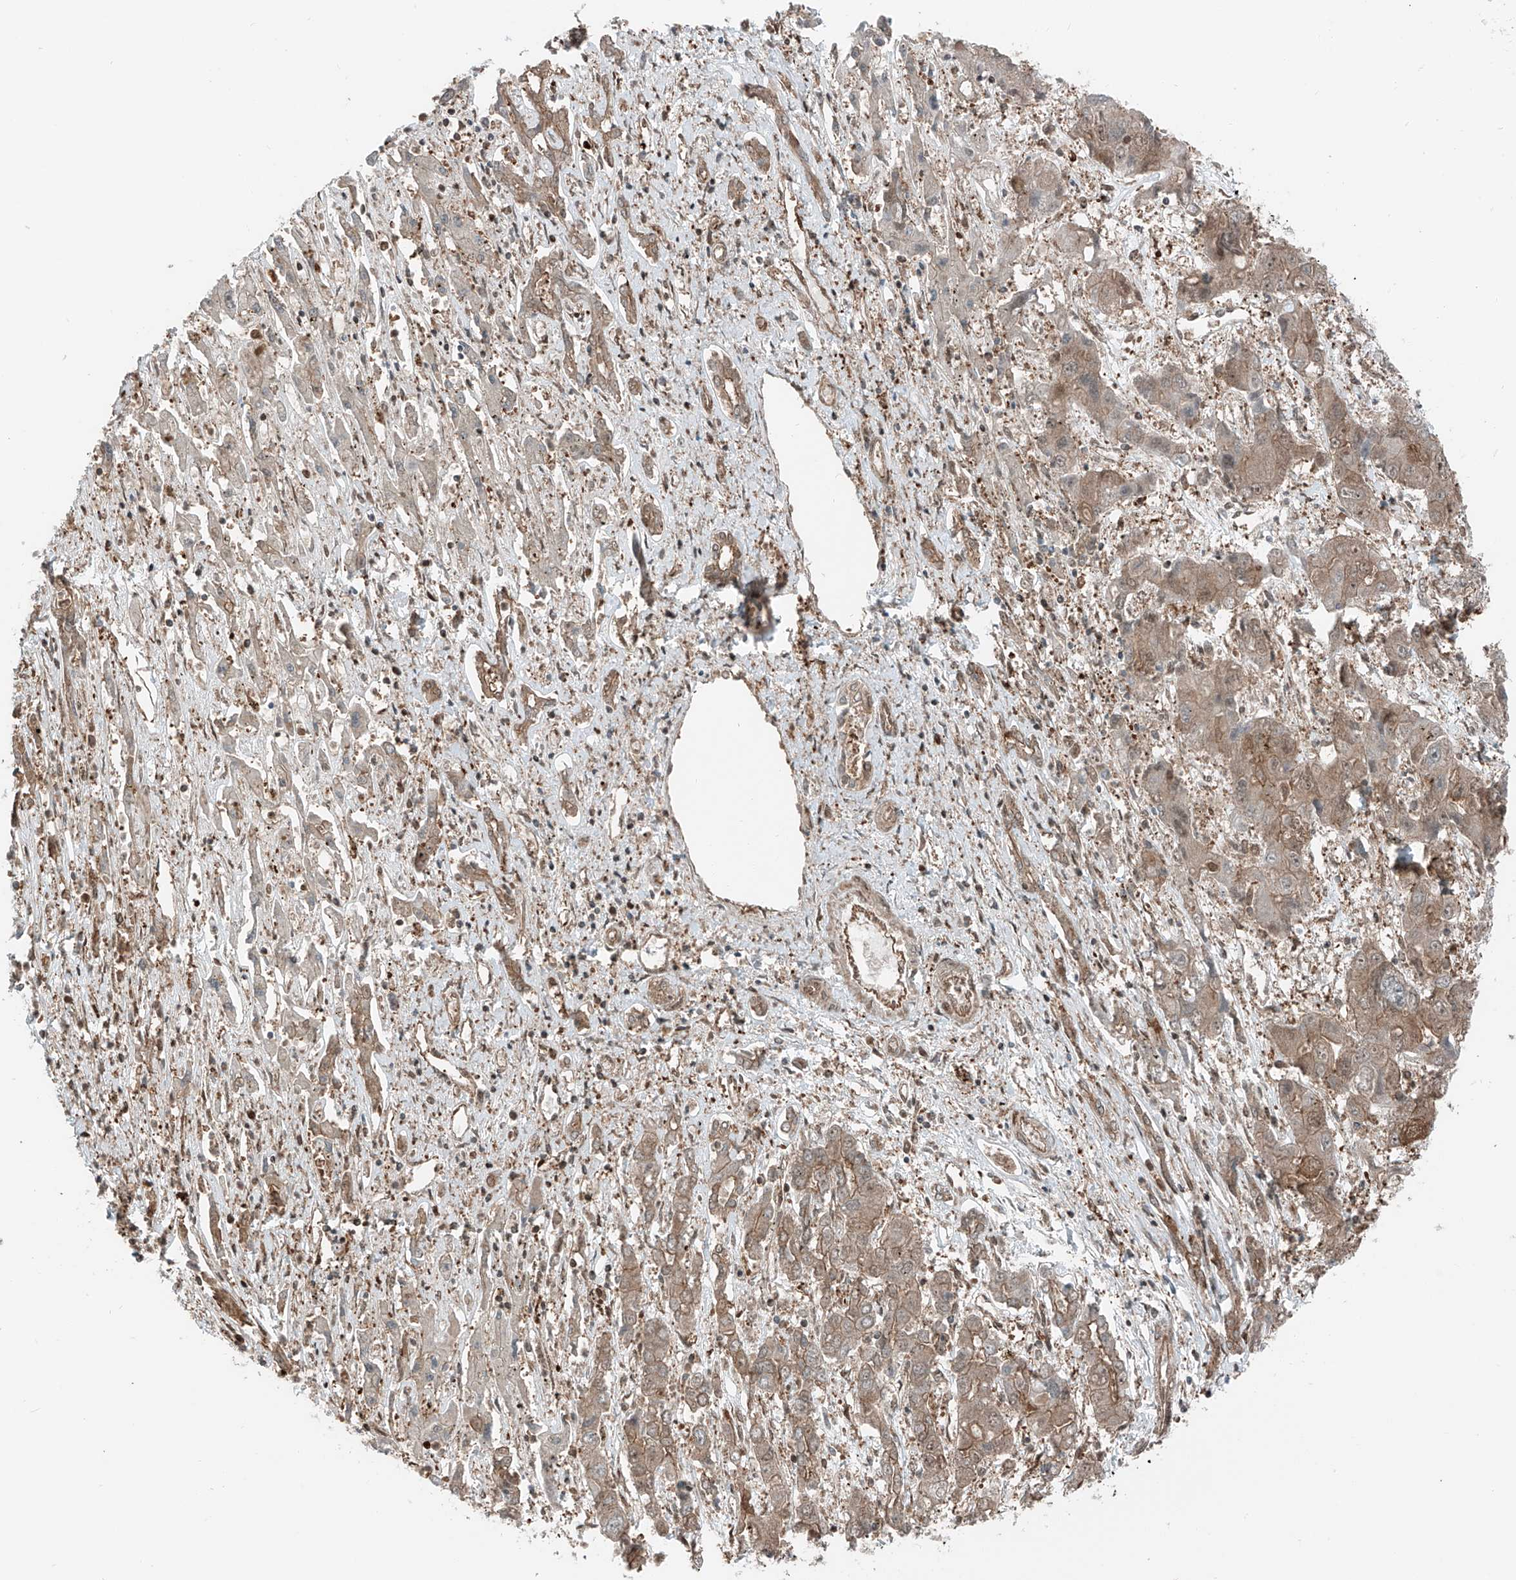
{"staining": {"intensity": "moderate", "quantity": ">75%", "location": "cytoplasmic/membranous,nuclear"}, "tissue": "liver cancer", "cell_type": "Tumor cells", "image_type": "cancer", "snomed": [{"axis": "morphology", "description": "Cholangiocarcinoma"}, {"axis": "topography", "description": "Liver"}], "caption": "An immunohistochemistry image of neoplastic tissue is shown. Protein staining in brown highlights moderate cytoplasmic/membranous and nuclear positivity in liver cancer (cholangiocarcinoma) within tumor cells. Using DAB (brown) and hematoxylin (blue) stains, captured at high magnification using brightfield microscopy.", "gene": "USP48", "patient": {"sex": "male", "age": 67}}